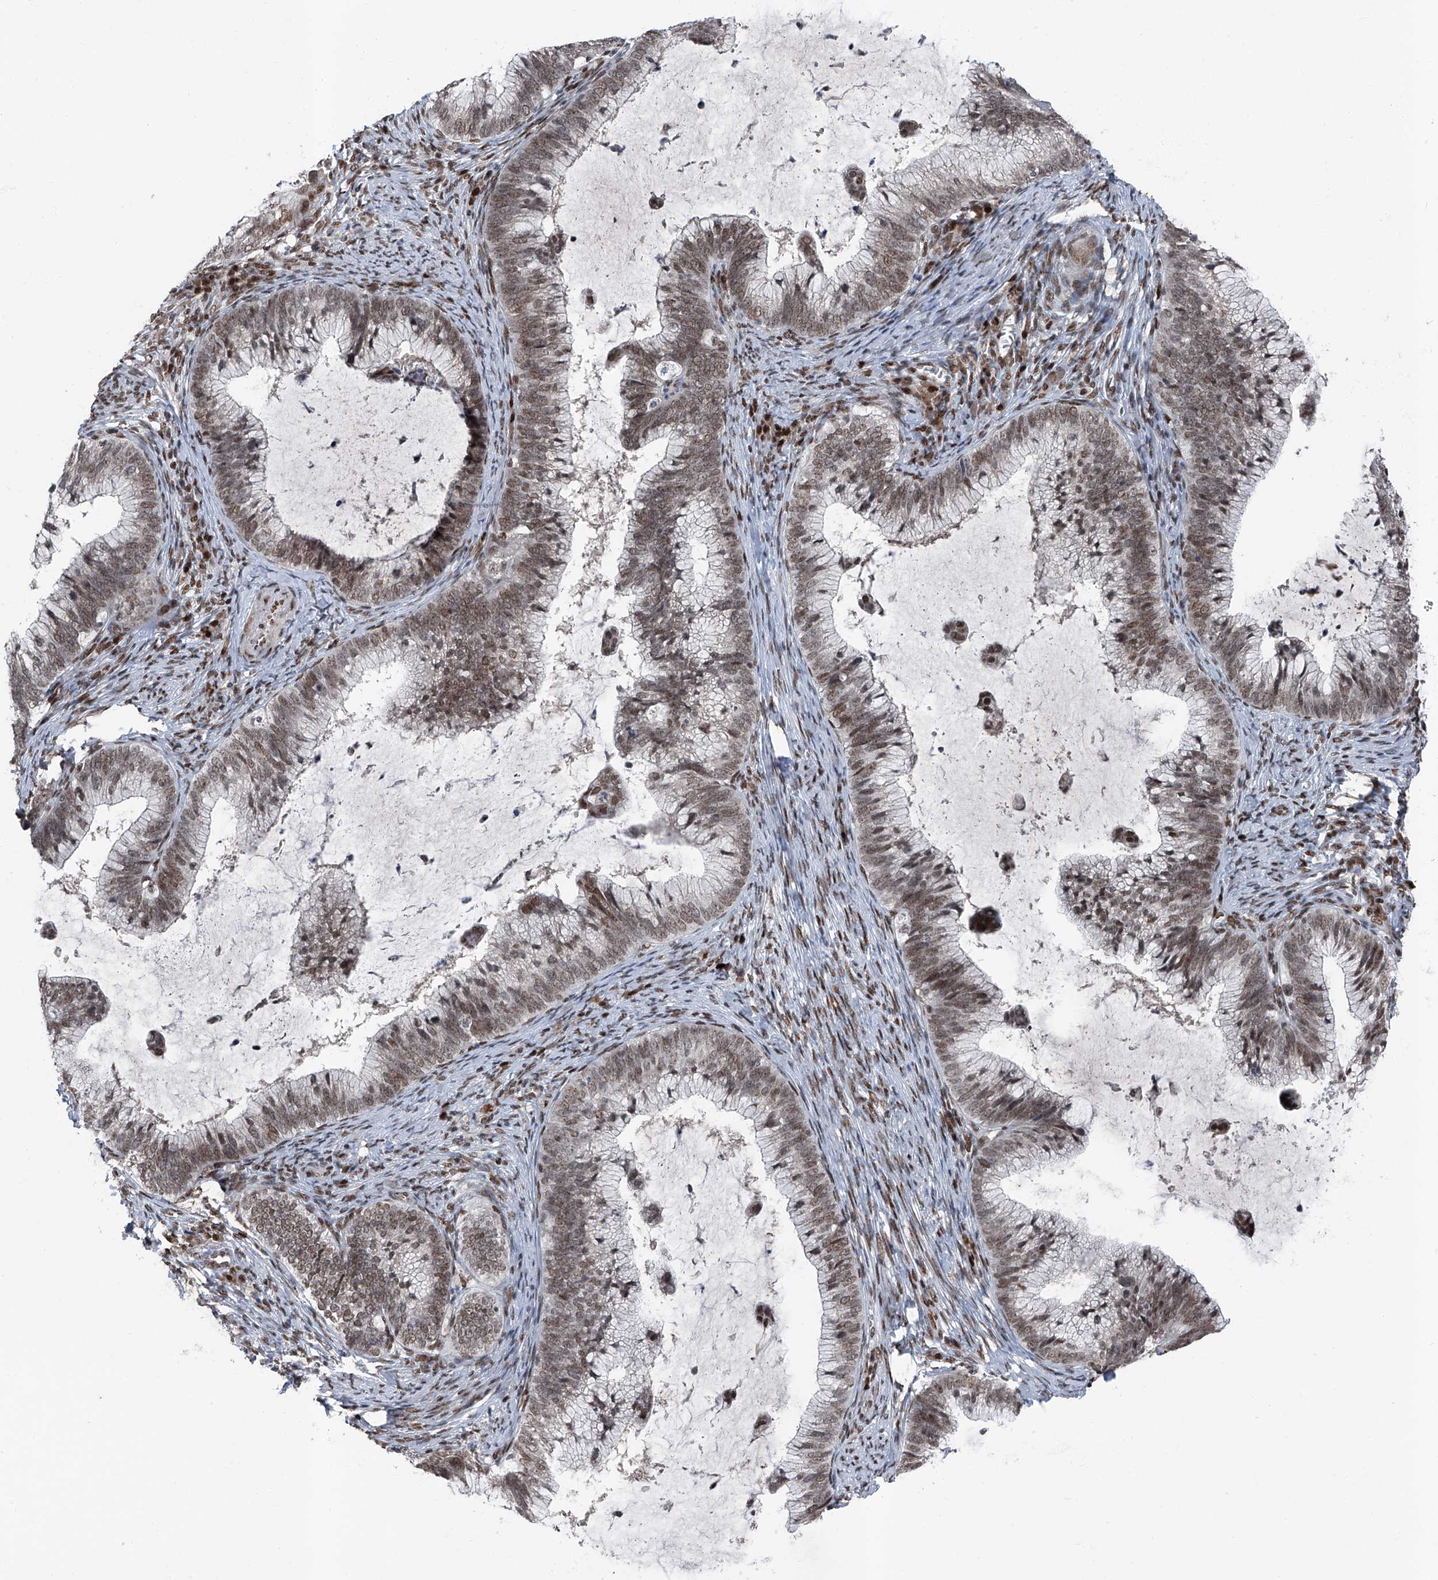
{"staining": {"intensity": "moderate", "quantity": ">75%", "location": "nuclear"}, "tissue": "cervical cancer", "cell_type": "Tumor cells", "image_type": "cancer", "snomed": [{"axis": "morphology", "description": "Adenocarcinoma, NOS"}, {"axis": "topography", "description": "Cervix"}], "caption": "Protein expression analysis of human adenocarcinoma (cervical) reveals moderate nuclear positivity in about >75% of tumor cells.", "gene": "BMI1", "patient": {"sex": "female", "age": 36}}